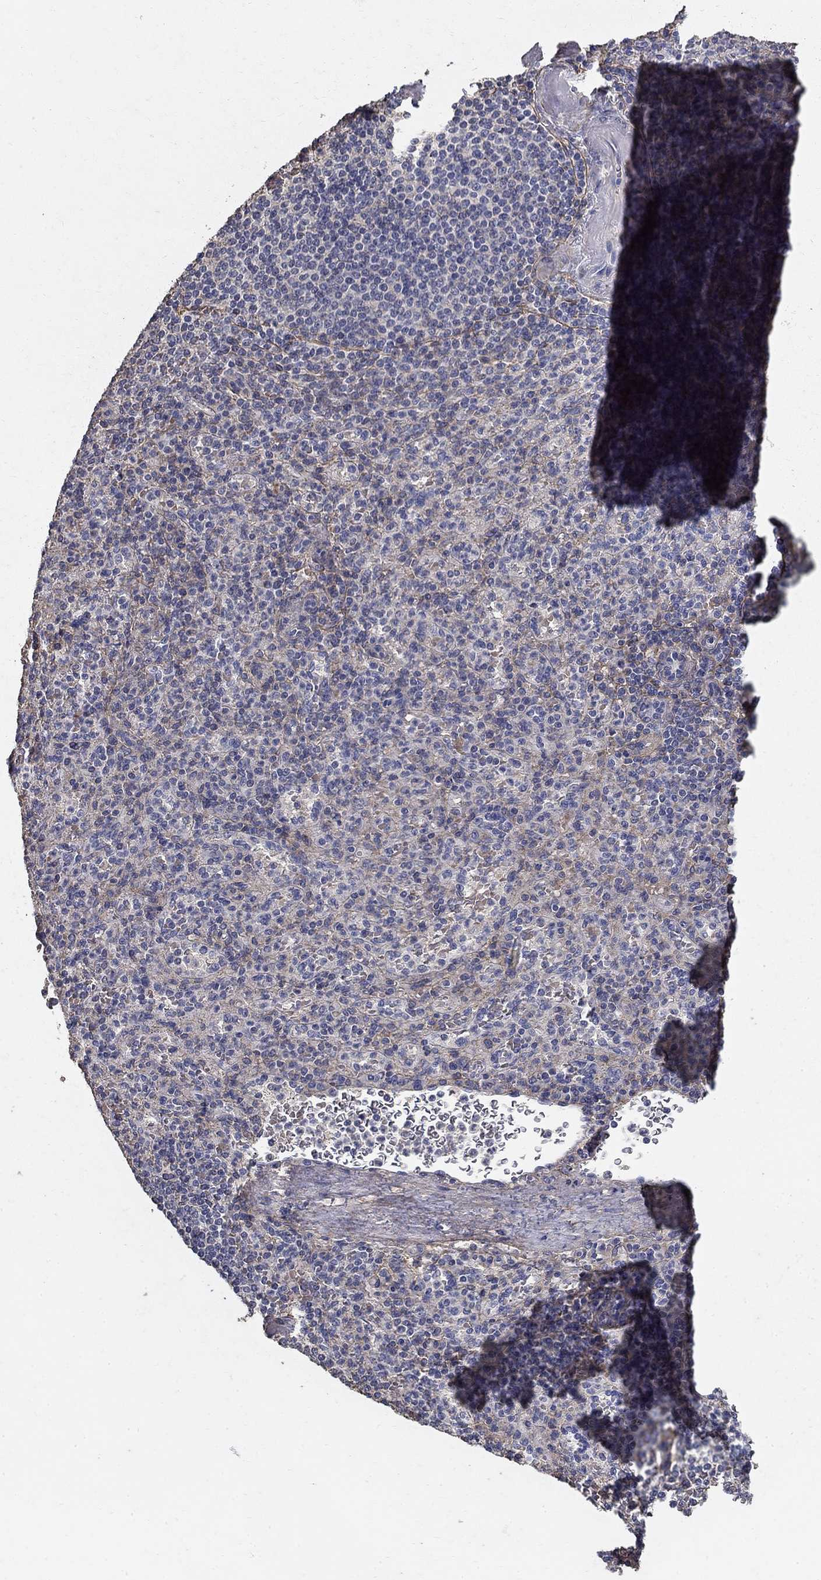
{"staining": {"intensity": "negative", "quantity": "none", "location": "none"}, "tissue": "spleen", "cell_type": "Cells in red pulp", "image_type": "normal", "snomed": [{"axis": "morphology", "description": "Normal tissue, NOS"}, {"axis": "topography", "description": "Spleen"}], "caption": "Immunohistochemistry (IHC) histopathology image of benign spleen: spleen stained with DAB demonstrates no significant protein expression in cells in red pulp.", "gene": "MPP2", "patient": {"sex": "female", "age": 74}}